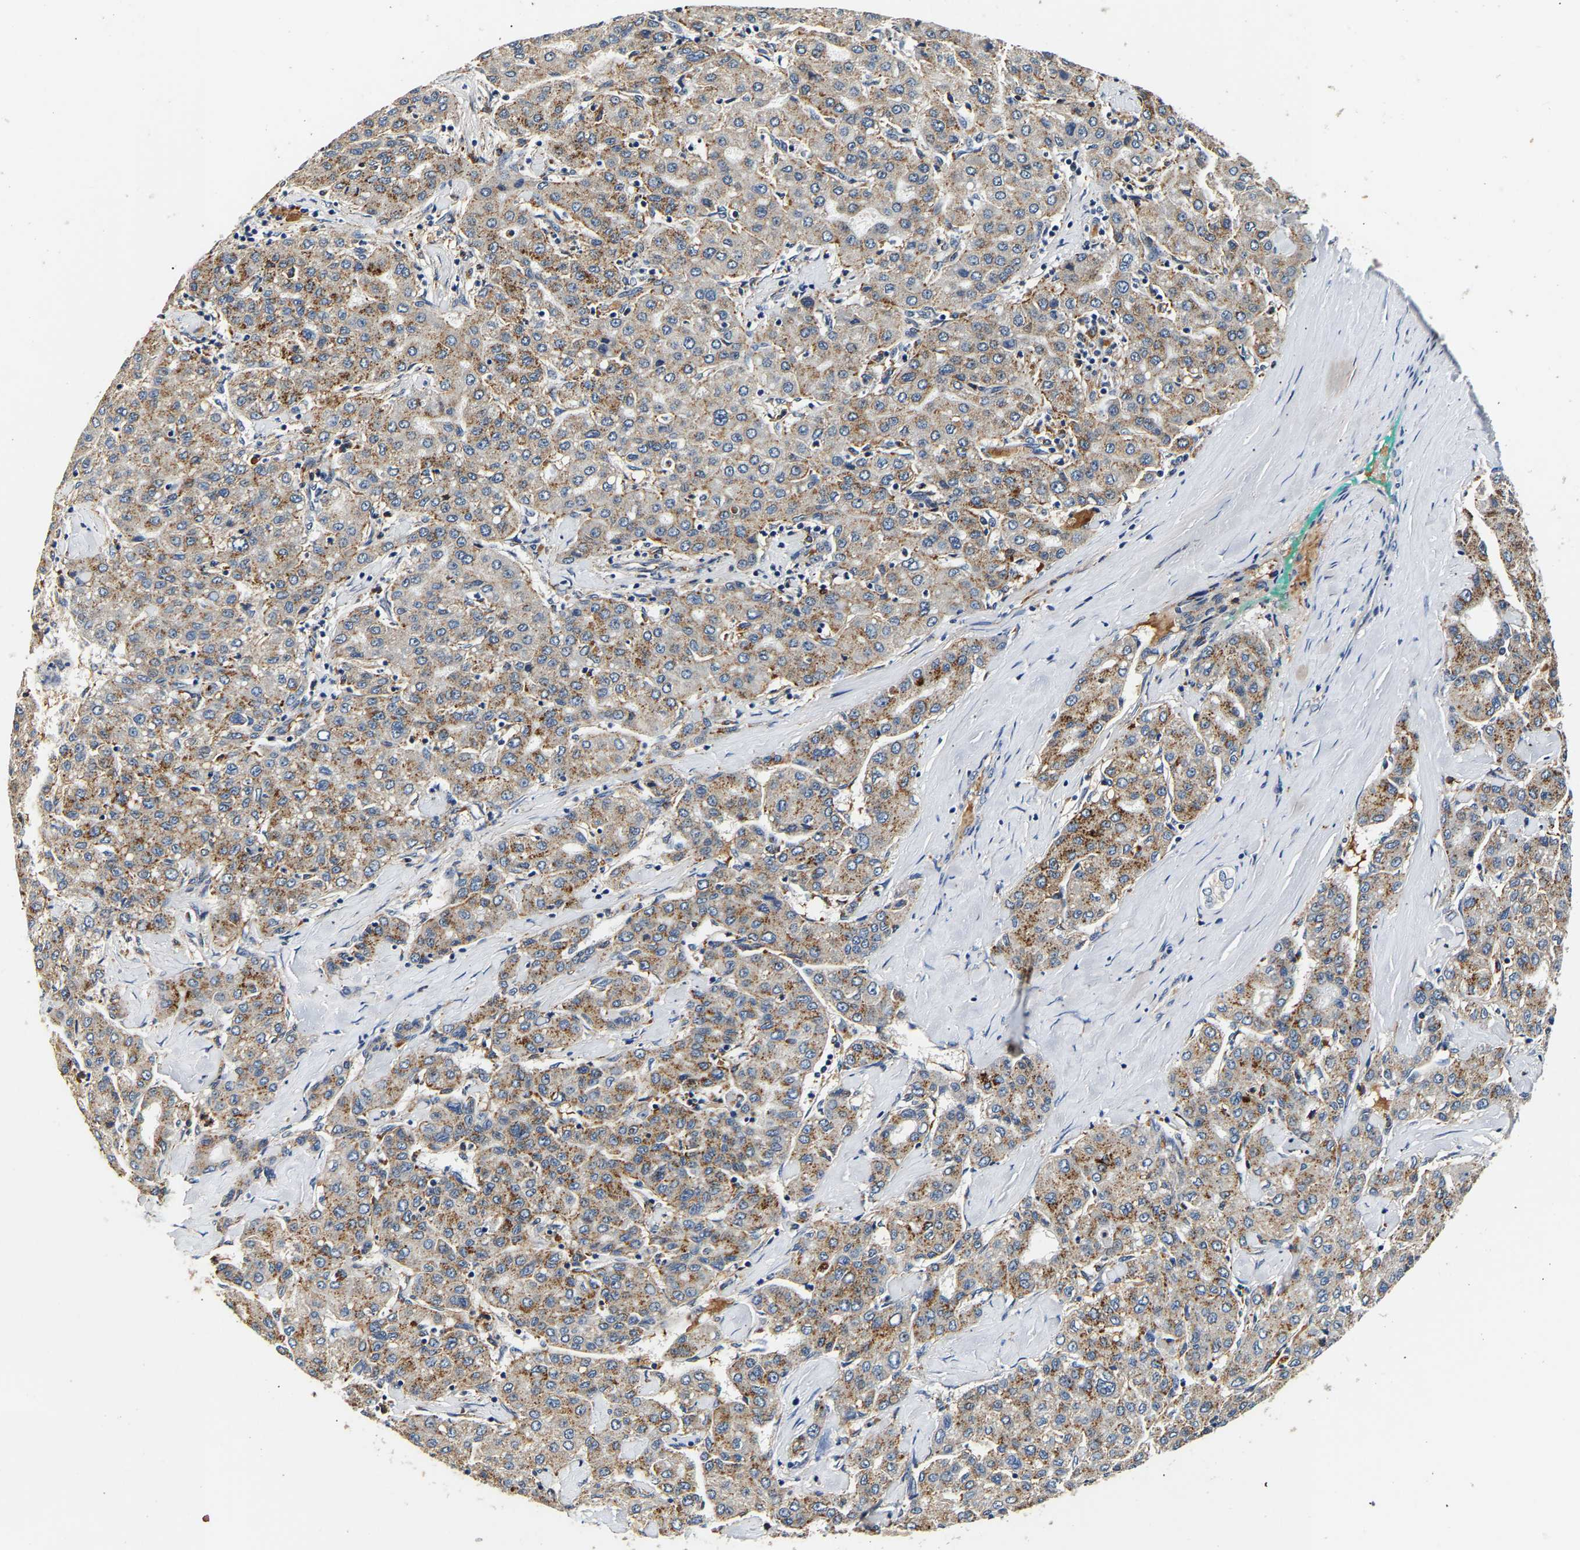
{"staining": {"intensity": "moderate", "quantity": ">75%", "location": "cytoplasmic/membranous"}, "tissue": "liver cancer", "cell_type": "Tumor cells", "image_type": "cancer", "snomed": [{"axis": "morphology", "description": "Carcinoma, Hepatocellular, NOS"}, {"axis": "topography", "description": "Liver"}], "caption": "A micrograph of liver cancer (hepatocellular carcinoma) stained for a protein exhibits moderate cytoplasmic/membranous brown staining in tumor cells.", "gene": "SMU1", "patient": {"sex": "male", "age": 65}}